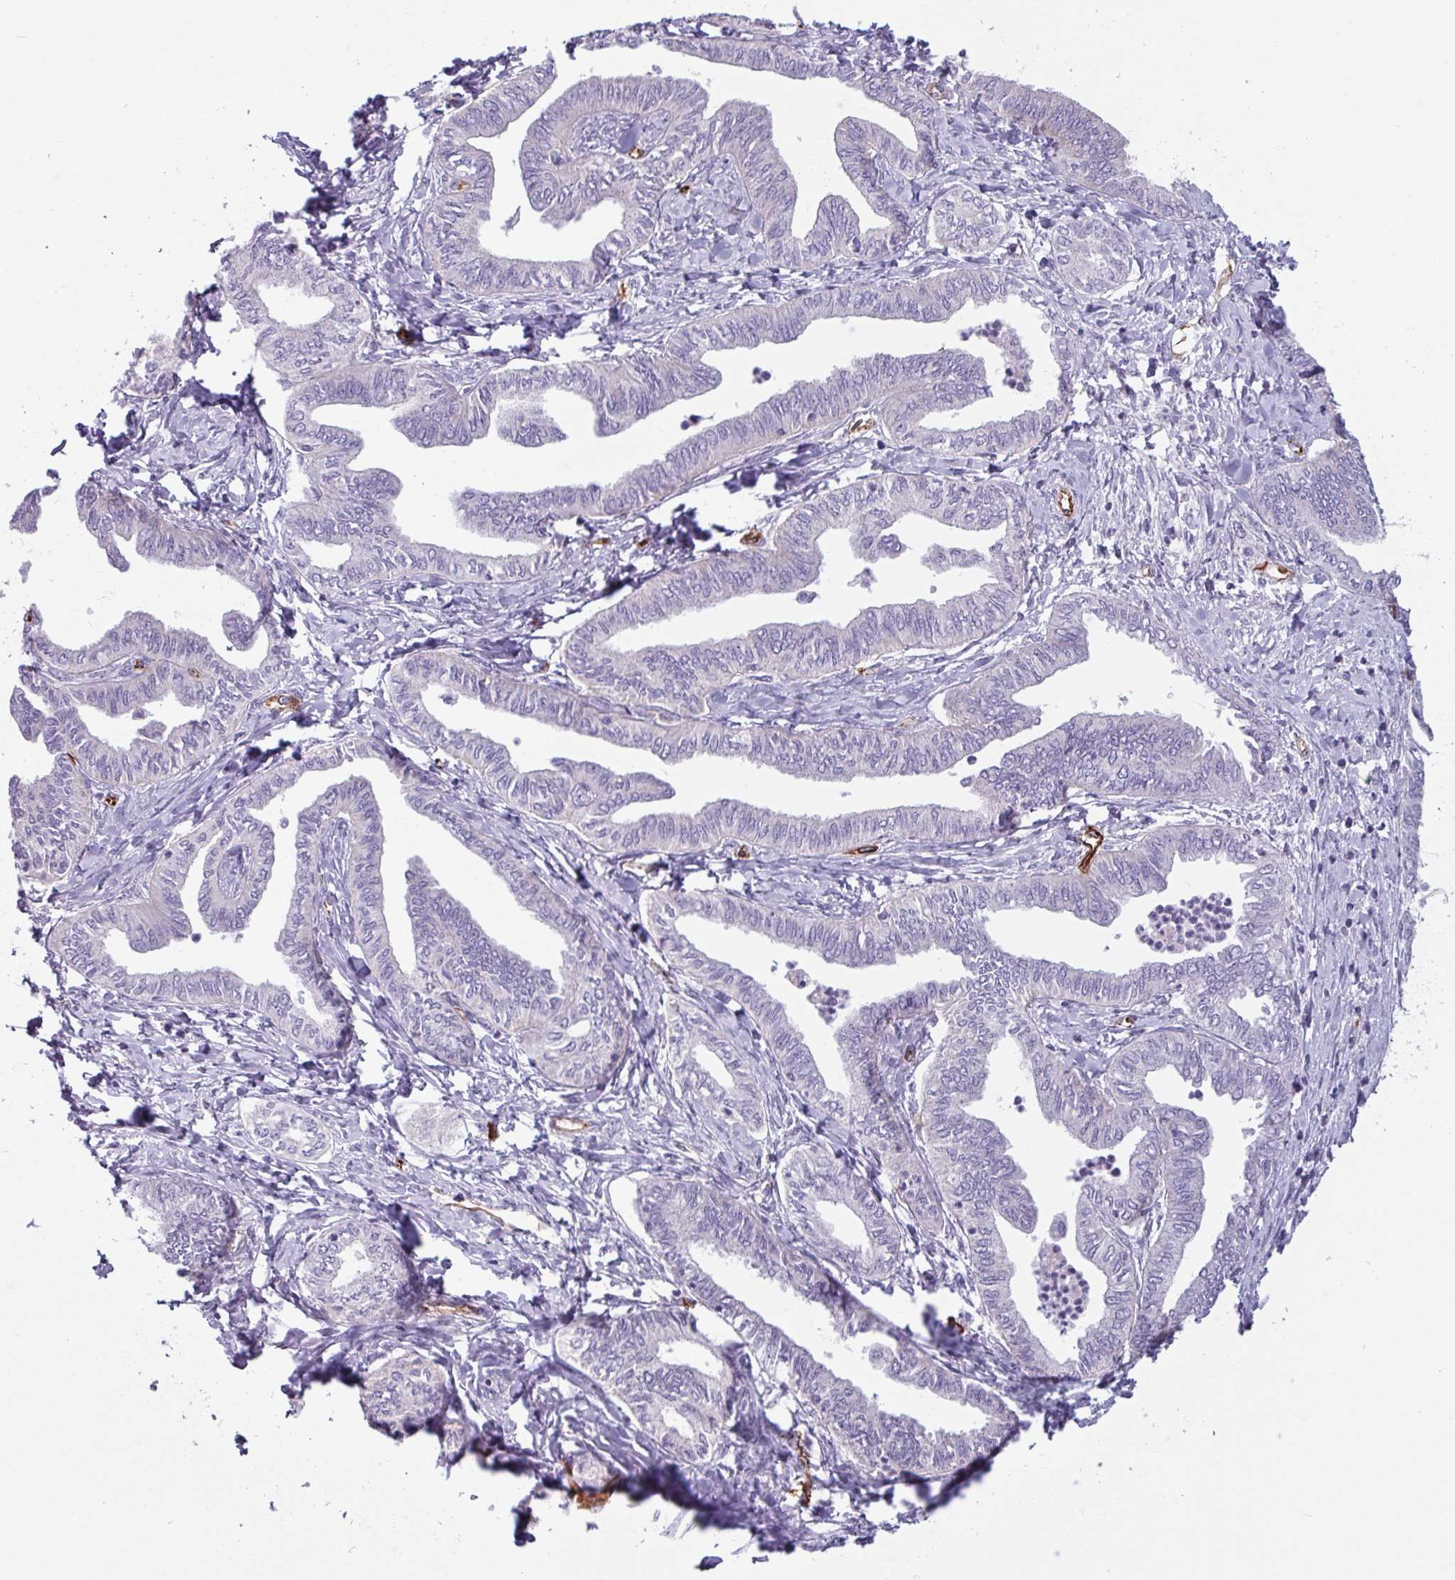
{"staining": {"intensity": "negative", "quantity": "none", "location": "none"}, "tissue": "ovarian cancer", "cell_type": "Tumor cells", "image_type": "cancer", "snomed": [{"axis": "morphology", "description": "Carcinoma, endometroid"}, {"axis": "topography", "description": "Ovary"}], "caption": "Immunohistochemical staining of ovarian endometroid carcinoma exhibits no significant expression in tumor cells.", "gene": "BTD", "patient": {"sex": "female", "age": 70}}